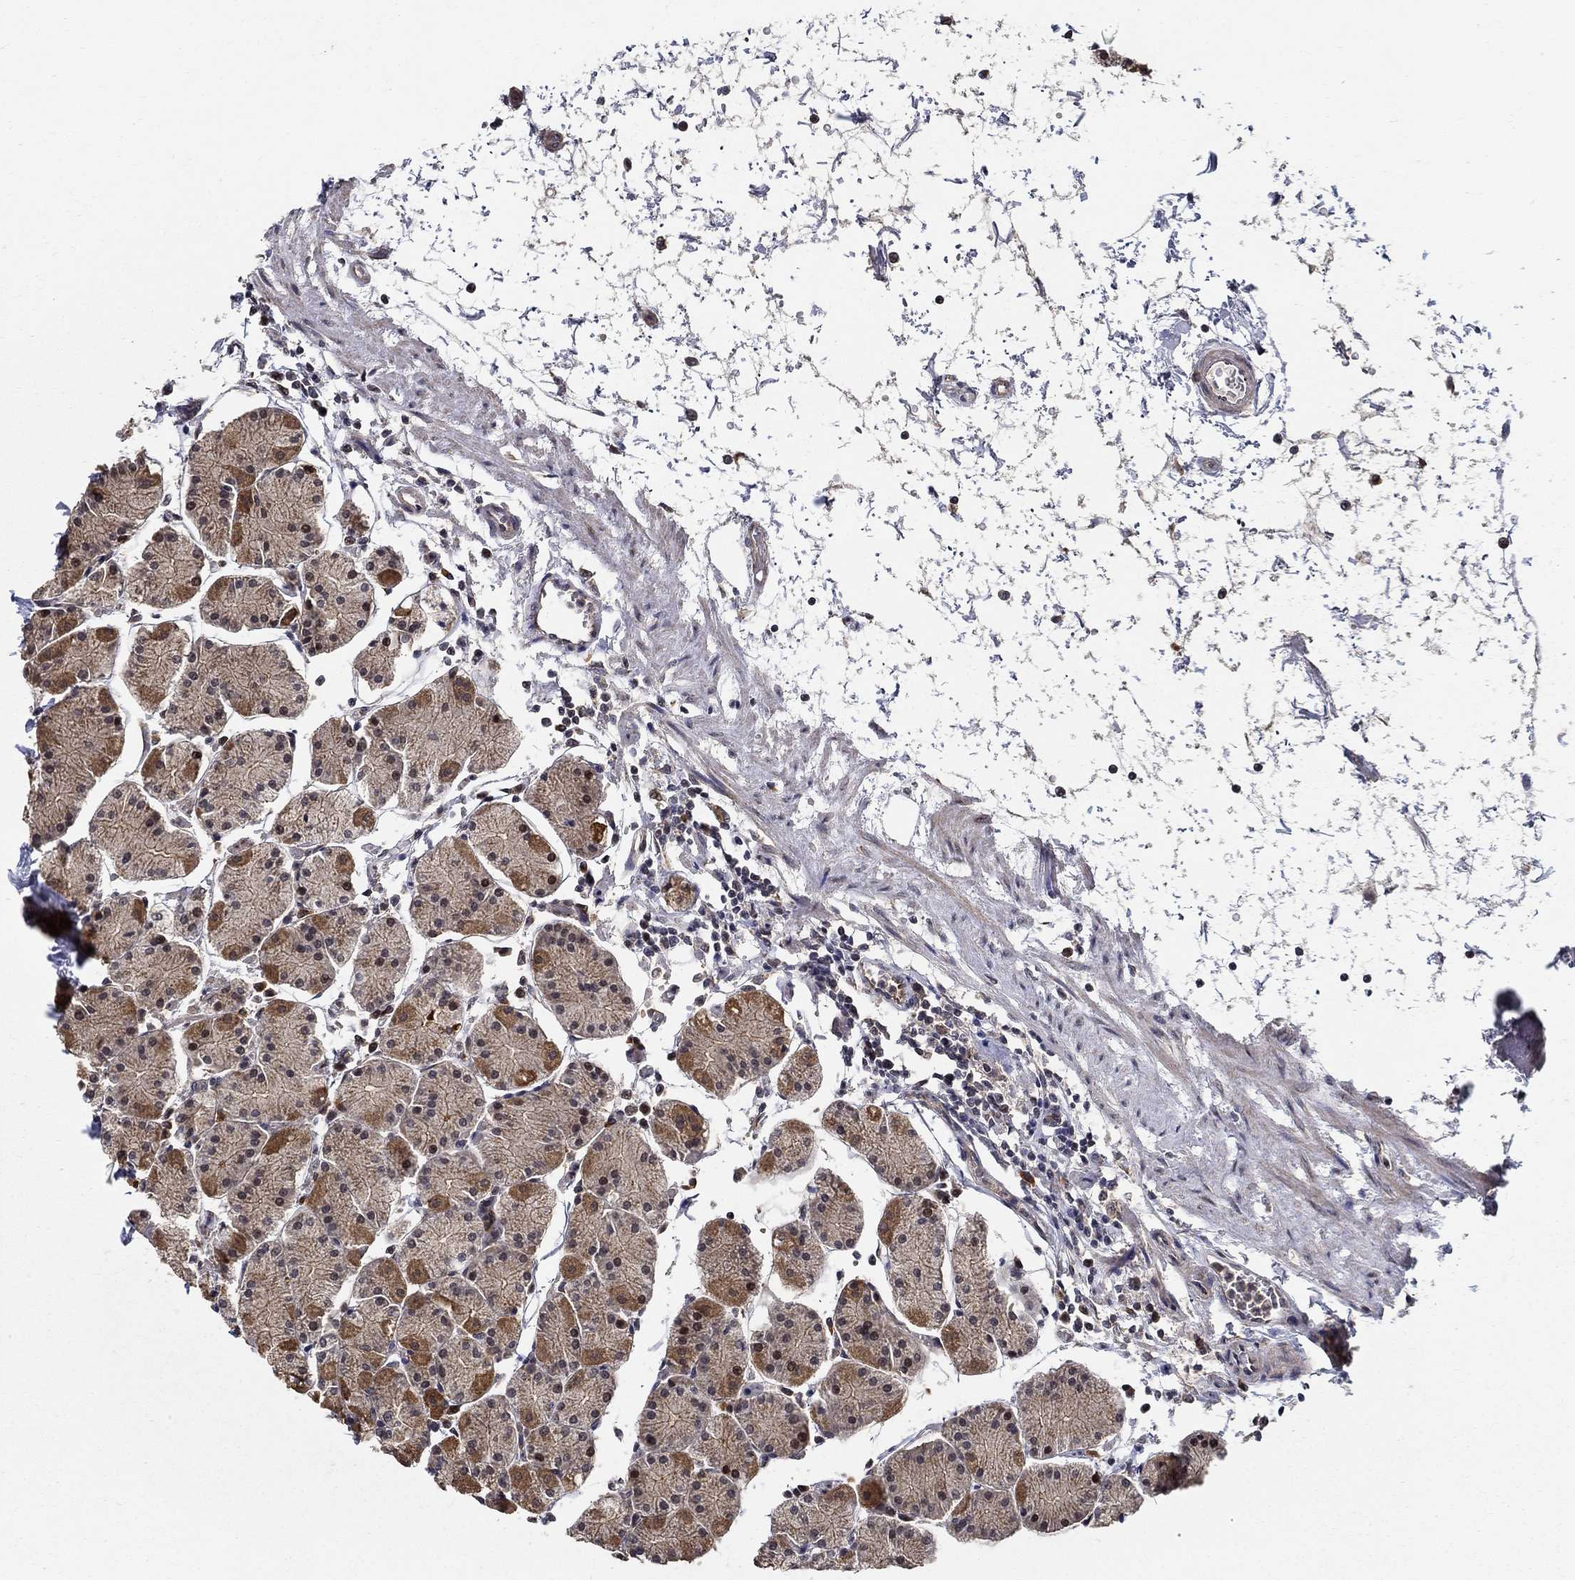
{"staining": {"intensity": "strong", "quantity": "<25%", "location": "cytoplasmic/membranous"}, "tissue": "stomach", "cell_type": "Glandular cells", "image_type": "normal", "snomed": [{"axis": "morphology", "description": "Normal tissue, NOS"}, {"axis": "topography", "description": "Stomach"}], "caption": "A histopathology image of stomach stained for a protein displays strong cytoplasmic/membranous brown staining in glandular cells.", "gene": "ZNF594", "patient": {"sex": "male", "age": 54}}